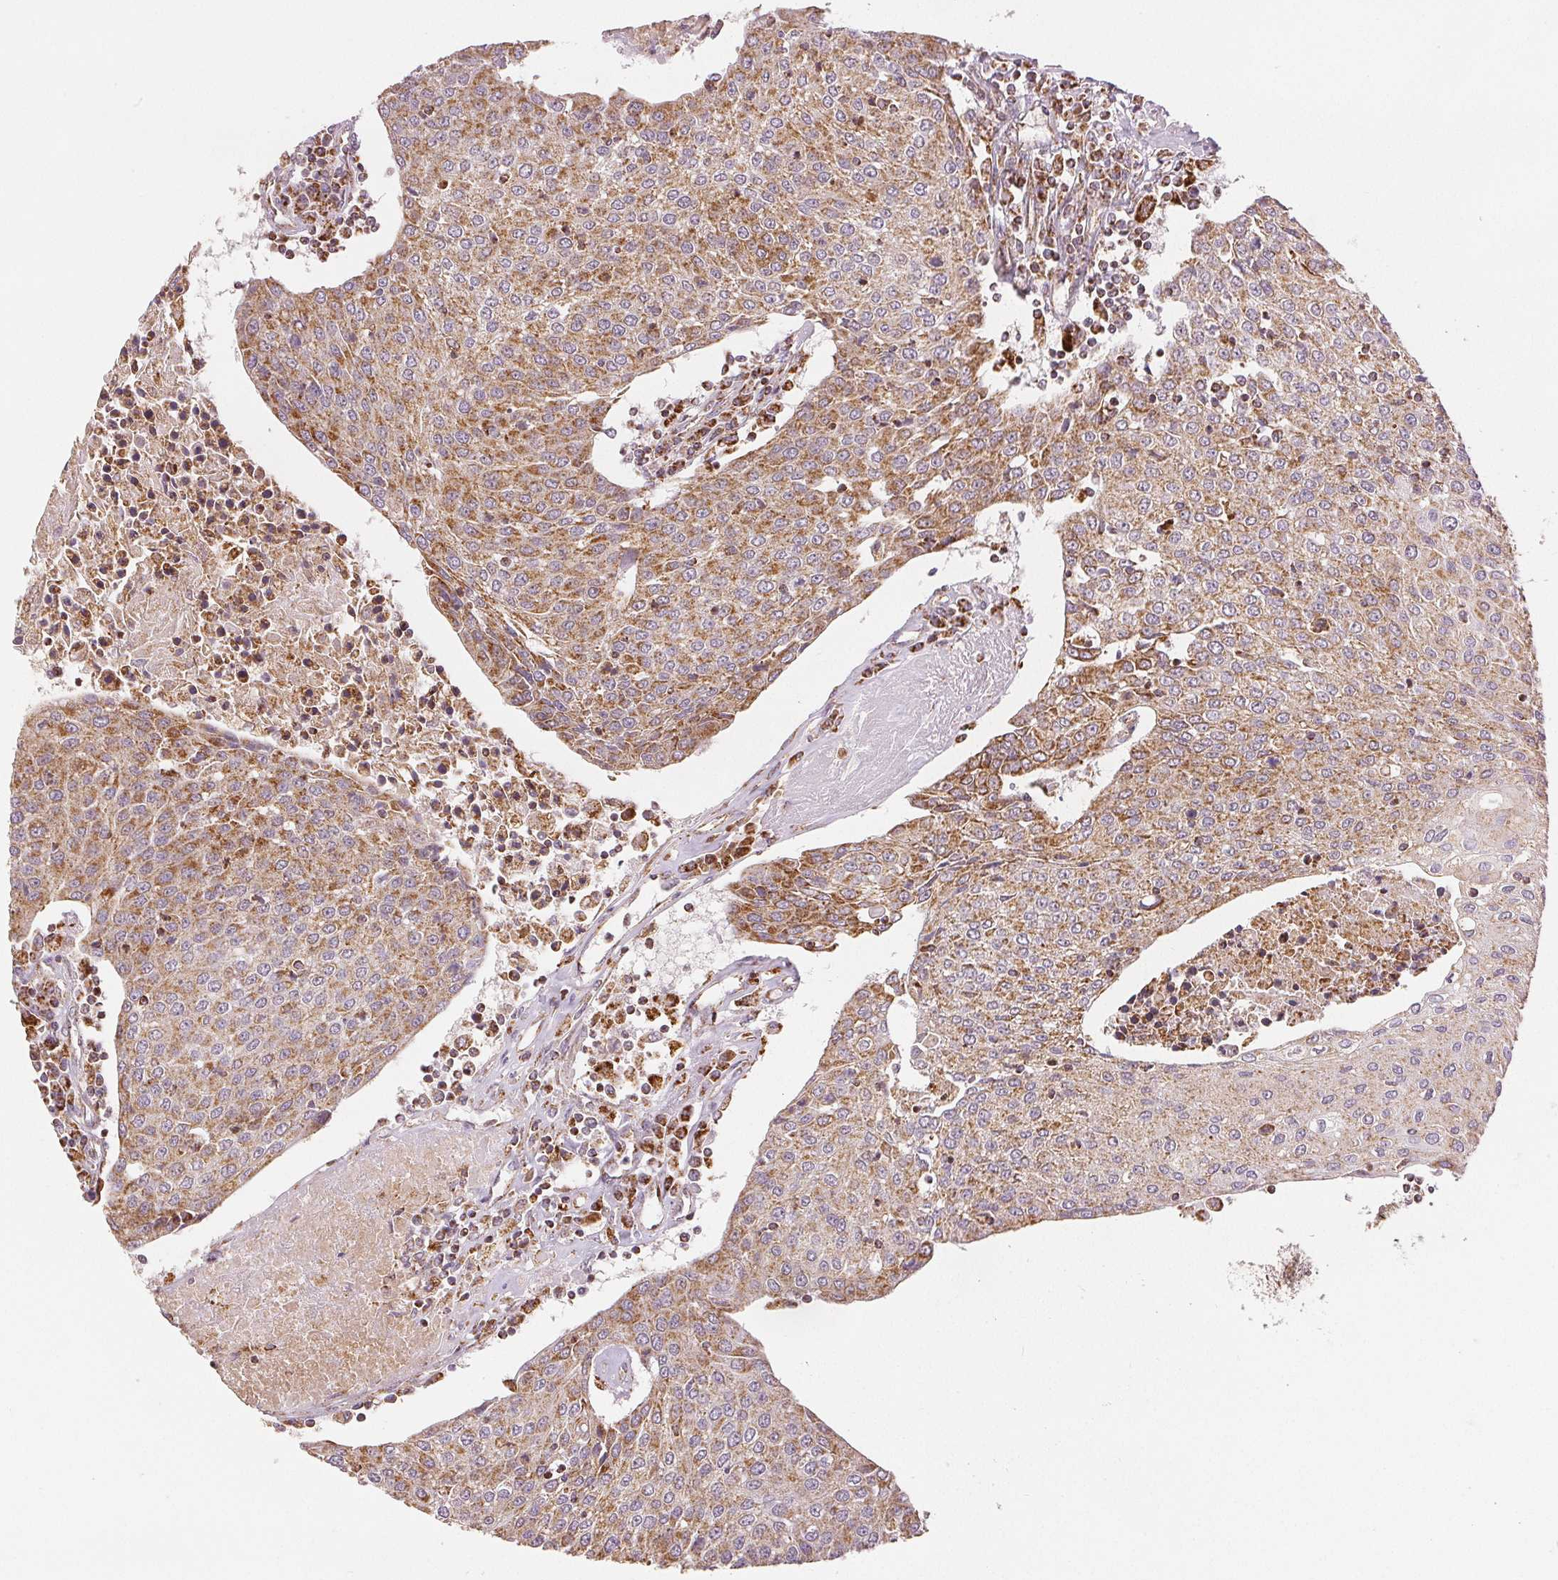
{"staining": {"intensity": "moderate", "quantity": ">75%", "location": "cytoplasmic/membranous"}, "tissue": "urothelial cancer", "cell_type": "Tumor cells", "image_type": "cancer", "snomed": [{"axis": "morphology", "description": "Urothelial carcinoma, High grade"}, {"axis": "topography", "description": "Urinary bladder"}], "caption": "A micrograph of urothelial cancer stained for a protein reveals moderate cytoplasmic/membranous brown staining in tumor cells. The staining is performed using DAB brown chromogen to label protein expression. The nuclei are counter-stained blue using hematoxylin.", "gene": "SDHB", "patient": {"sex": "female", "age": 85}}